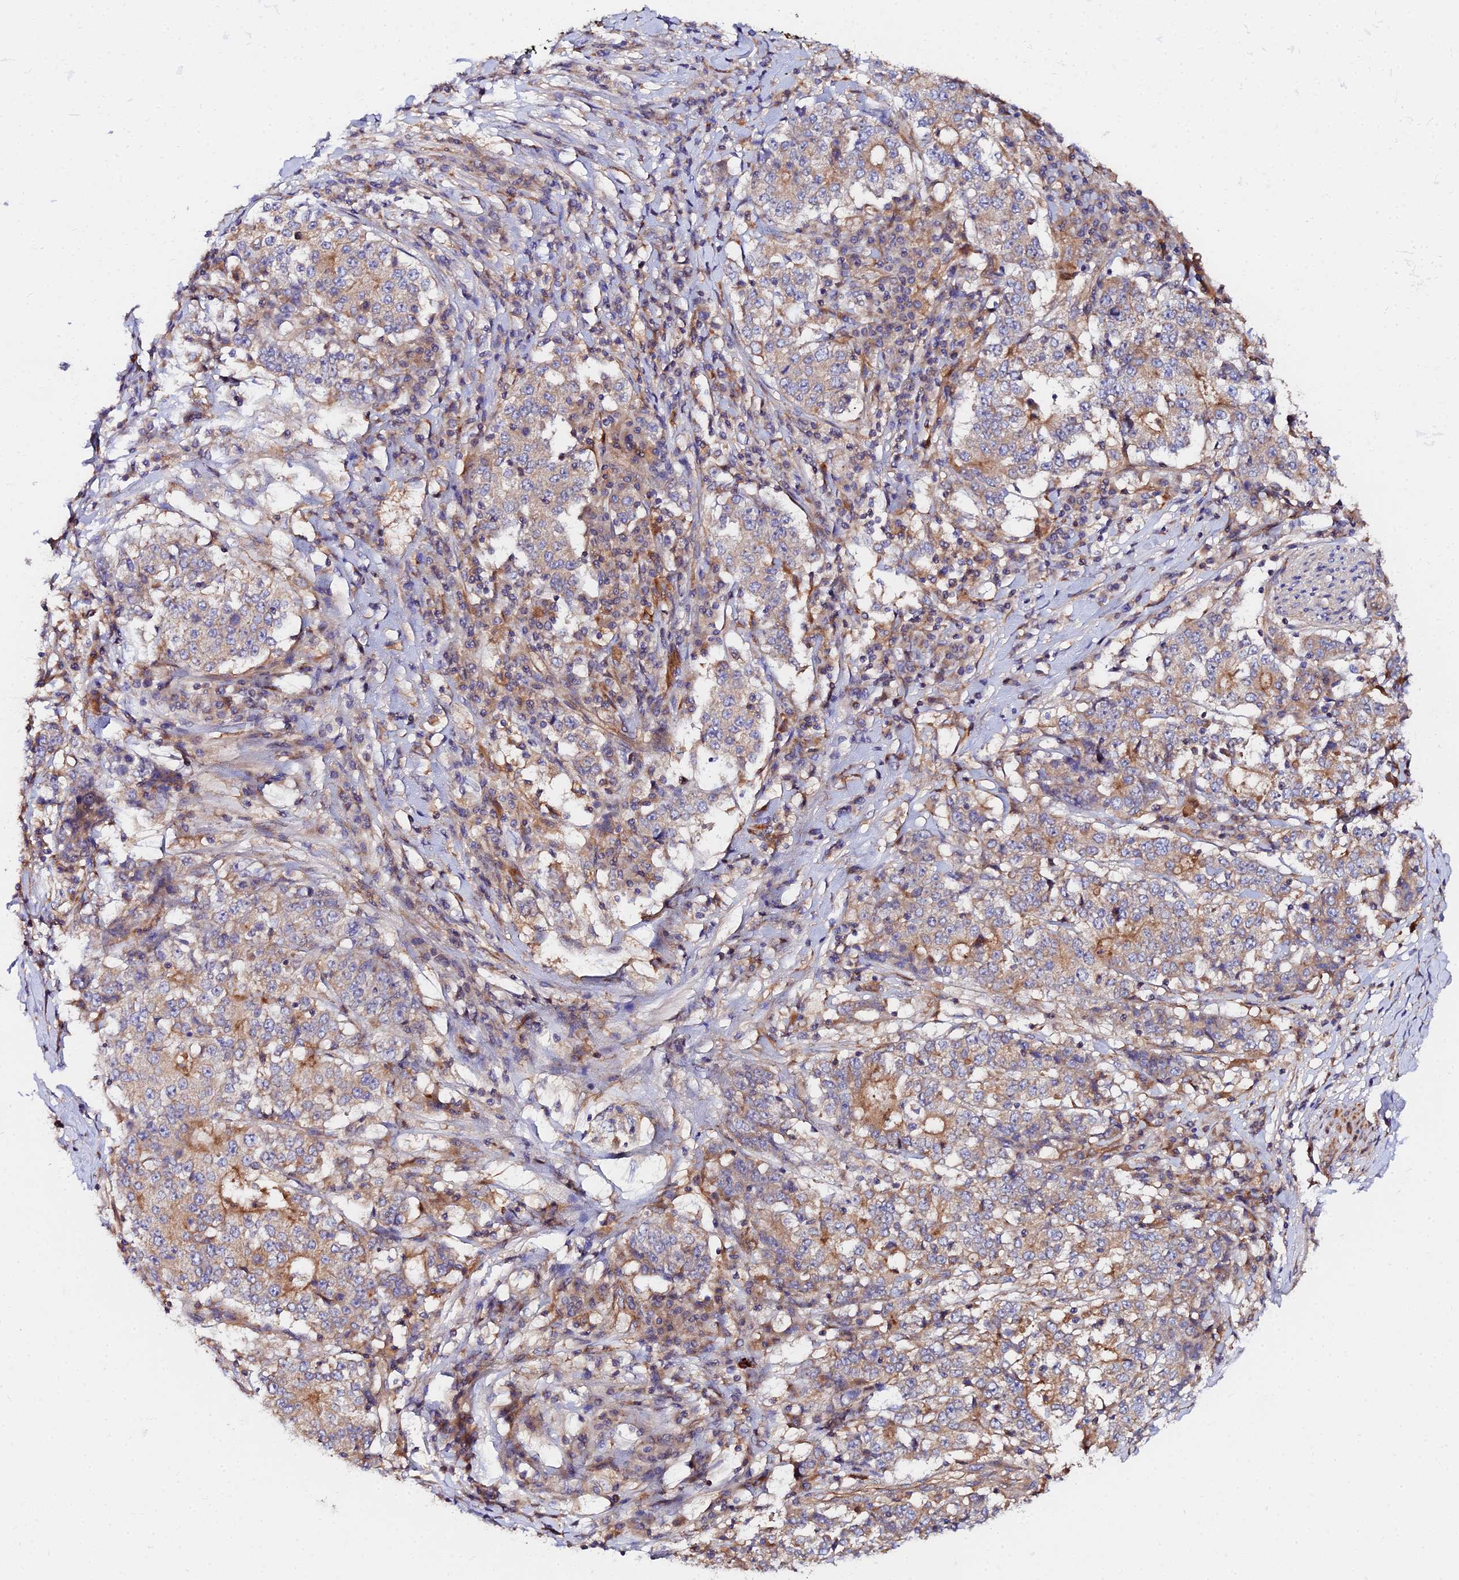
{"staining": {"intensity": "moderate", "quantity": "25%-75%", "location": "cytoplasmic/membranous"}, "tissue": "stomach cancer", "cell_type": "Tumor cells", "image_type": "cancer", "snomed": [{"axis": "morphology", "description": "Adenocarcinoma, NOS"}, {"axis": "topography", "description": "Stomach"}], "caption": "High-power microscopy captured an immunohistochemistry (IHC) micrograph of stomach adenocarcinoma, revealing moderate cytoplasmic/membranous positivity in approximately 25%-75% of tumor cells. (Stains: DAB (3,3'-diaminobenzidine) in brown, nuclei in blue, Microscopy: brightfield microscopy at high magnification).", "gene": "GNG5B", "patient": {"sex": "male", "age": 59}}